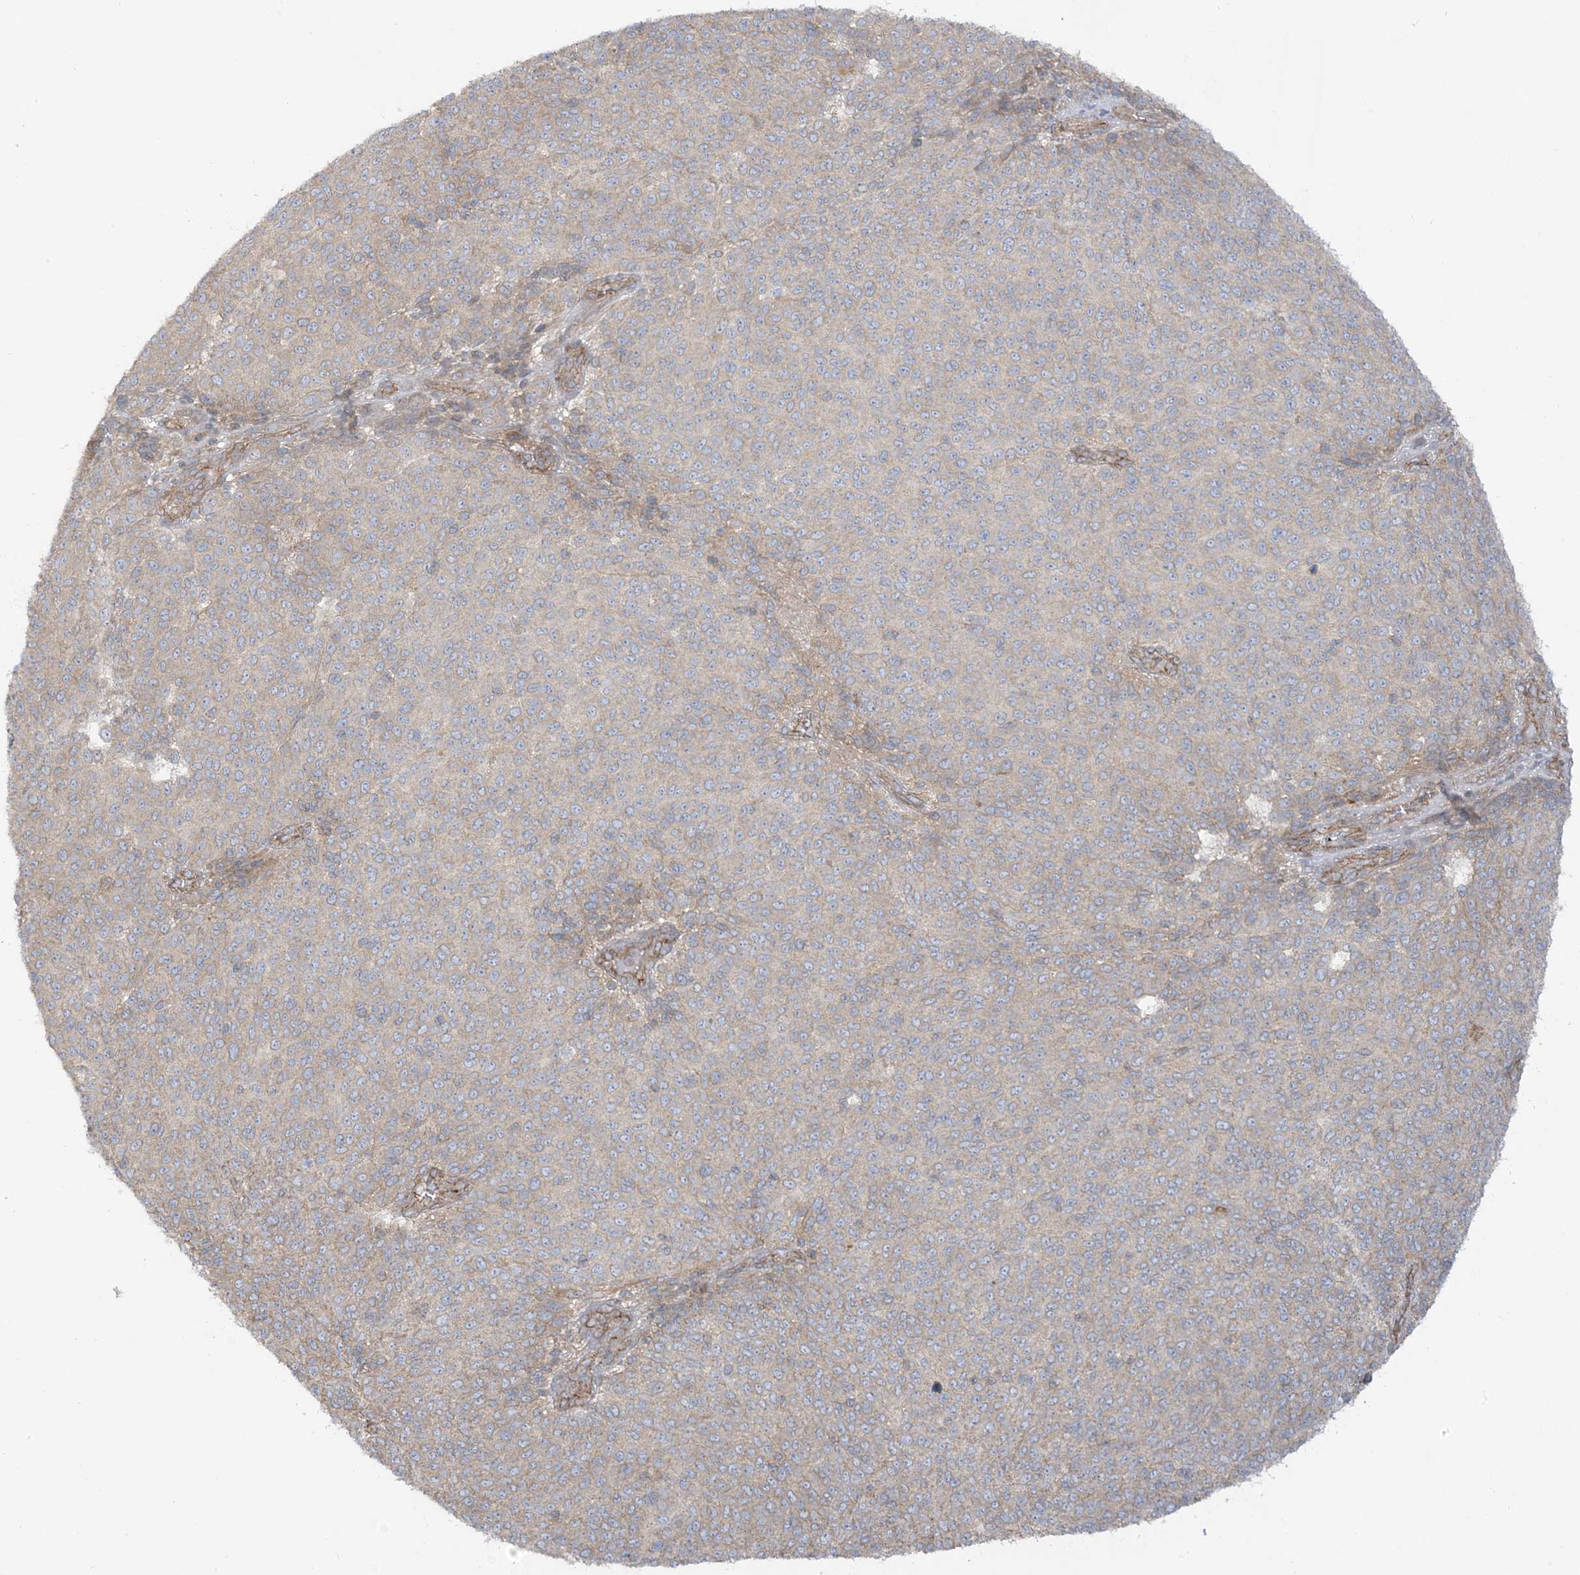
{"staining": {"intensity": "weak", "quantity": "<25%", "location": "cytoplasmic/membranous"}, "tissue": "melanoma", "cell_type": "Tumor cells", "image_type": "cancer", "snomed": [{"axis": "morphology", "description": "Malignant melanoma, NOS"}, {"axis": "topography", "description": "Skin"}], "caption": "This is an IHC photomicrograph of human malignant melanoma. There is no staining in tumor cells.", "gene": "ICMT", "patient": {"sex": "male", "age": 49}}